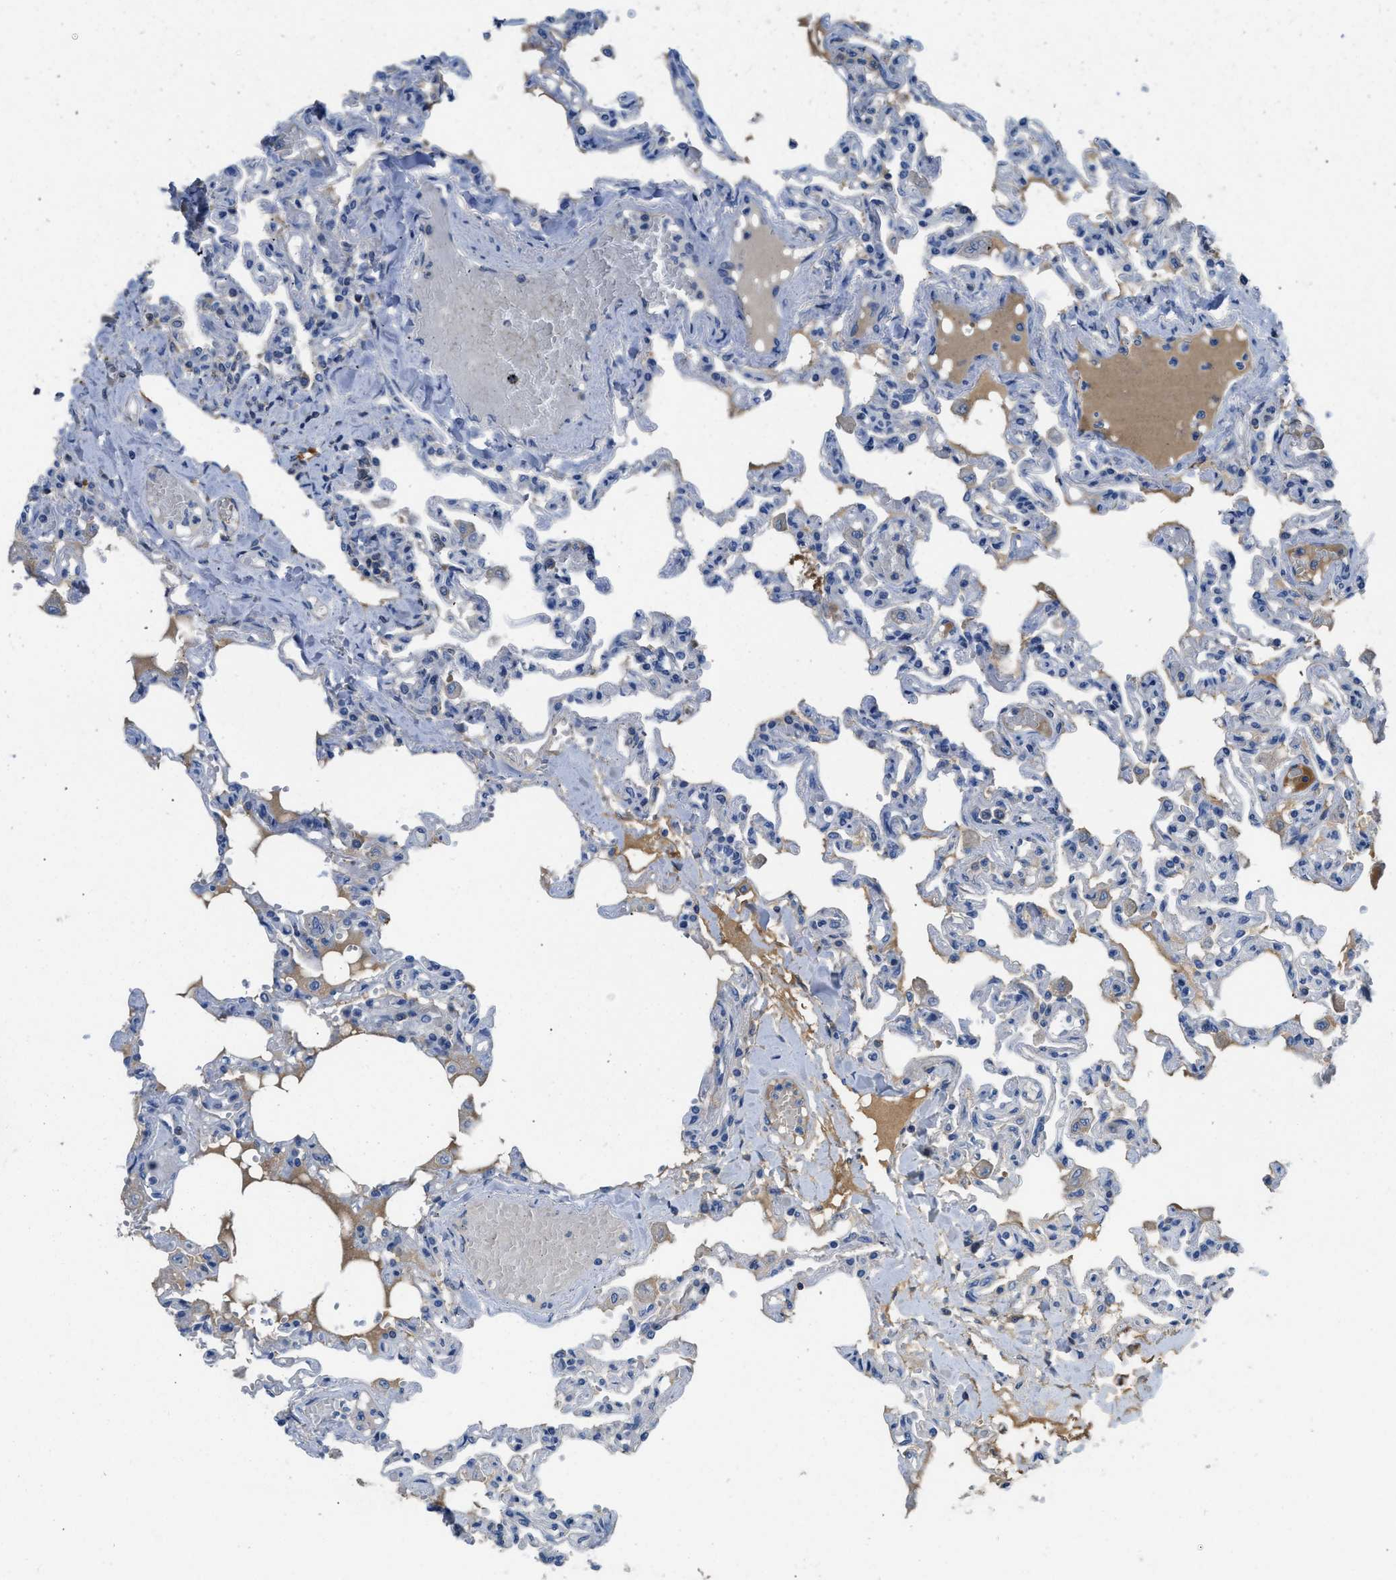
{"staining": {"intensity": "negative", "quantity": "none", "location": "none"}, "tissue": "lung", "cell_type": "Alveolar cells", "image_type": "normal", "snomed": [{"axis": "morphology", "description": "Normal tissue, NOS"}, {"axis": "topography", "description": "Lung"}], "caption": "DAB immunohistochemical staining of benign human lung shows no significant expression in alveolar cells.", "gene": "C1S", "patient": {"sex": "male", "age": 21}}